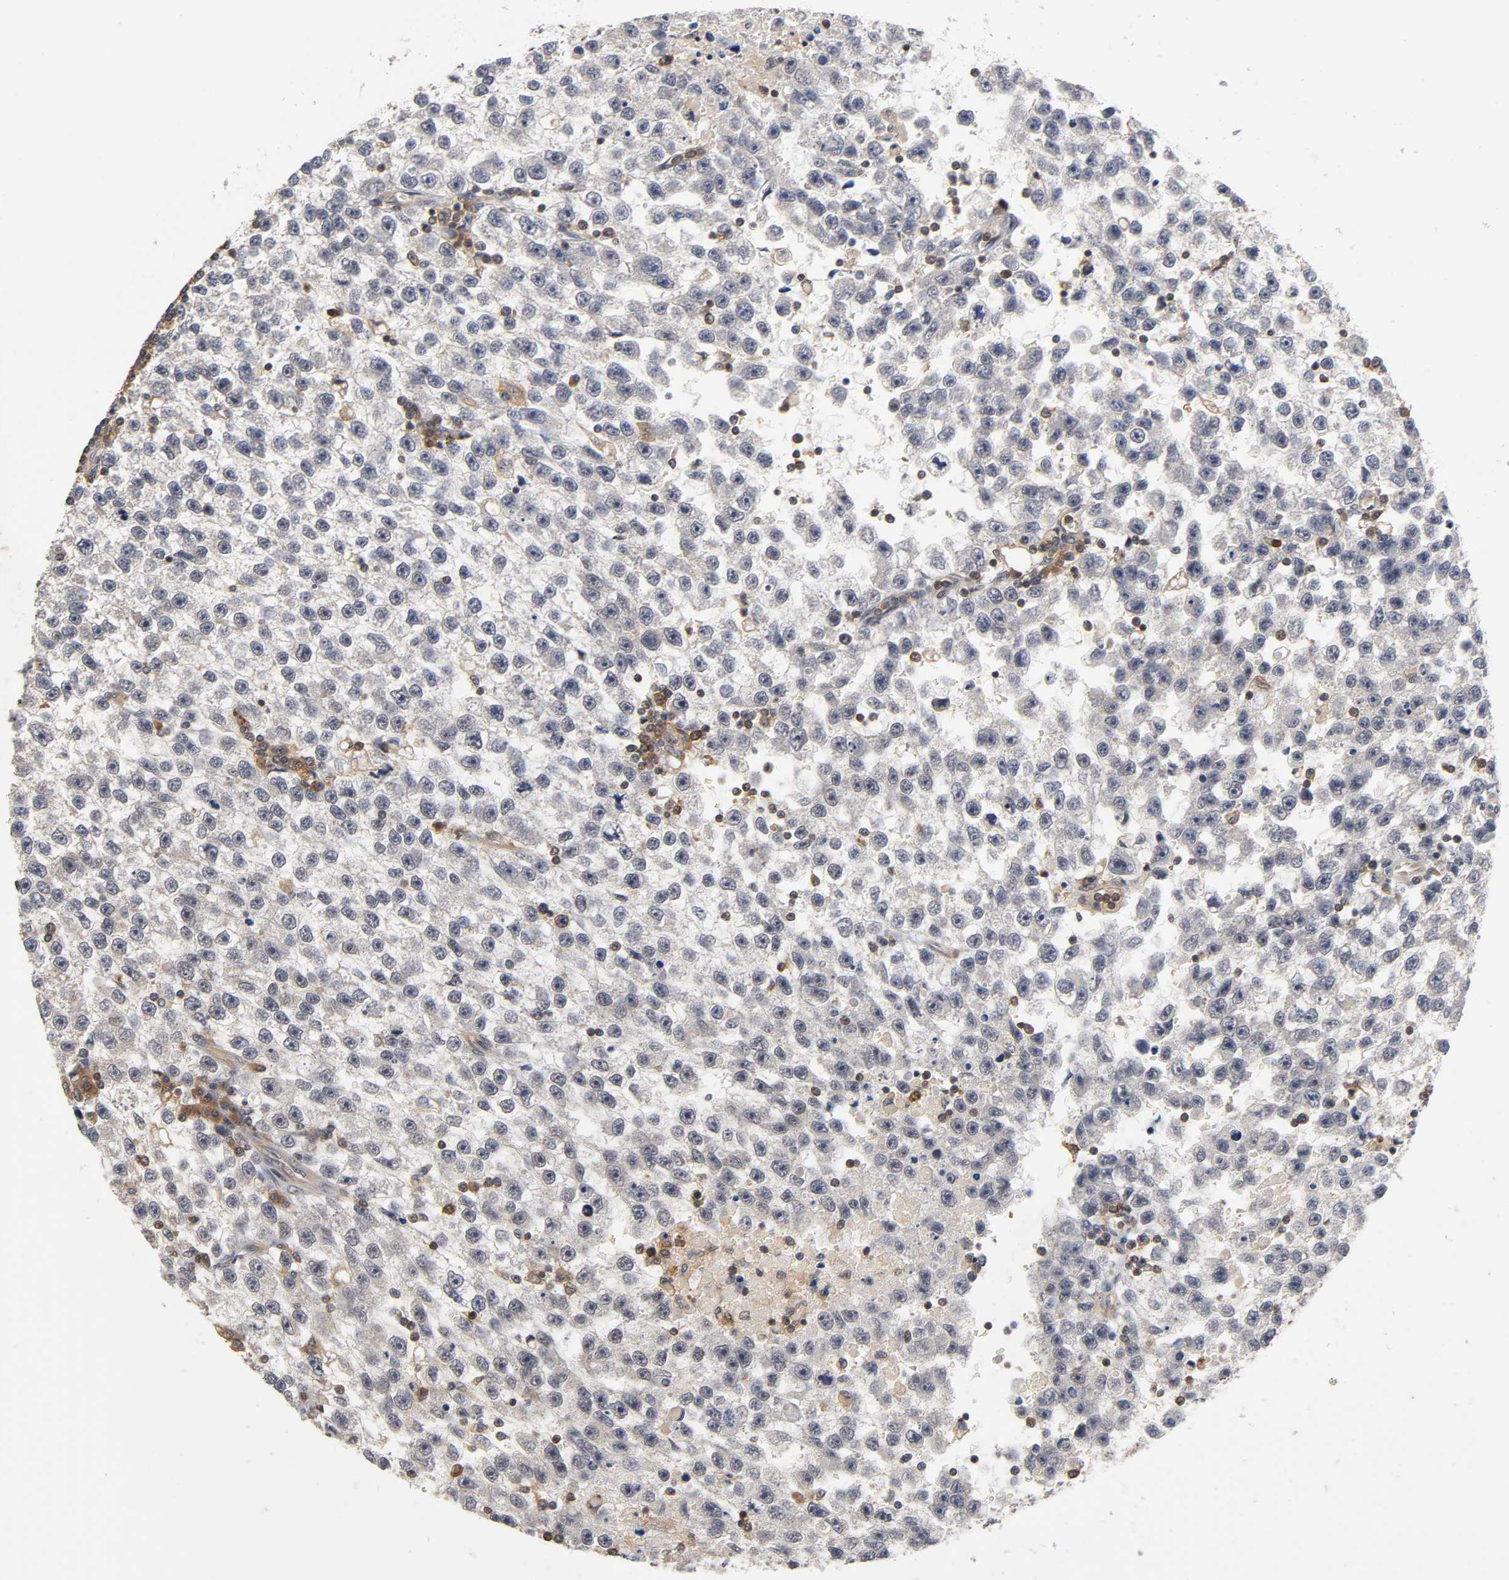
{"staining": {"intensity": "weak", "quantity": "25%-75%", "location": "cytoplasmic/membranous"}, "tissue": "testis cancer", "cell_type": "Tumor cells", "image_type": "cancer", "snomed": [{"axis": "morphology", "description": "Seminoma, NOS"}, {"axis": "topography", "description": "Testis"}], "caption": "IHC staining of testis cancer, which displays low levels of weak cytoplasmic/membranous expression in about 25%-75% of tumor cells indicating weak cytoplasmic/membranous protein expression. The staining was performed using DAB (3,3'-diaminobenzidine) (brown) for protein detection and nuclei were counterstained in hematoxylin (blue).", "gene": "ACTR2", "patient": {"sex": "male", "age": 33}}